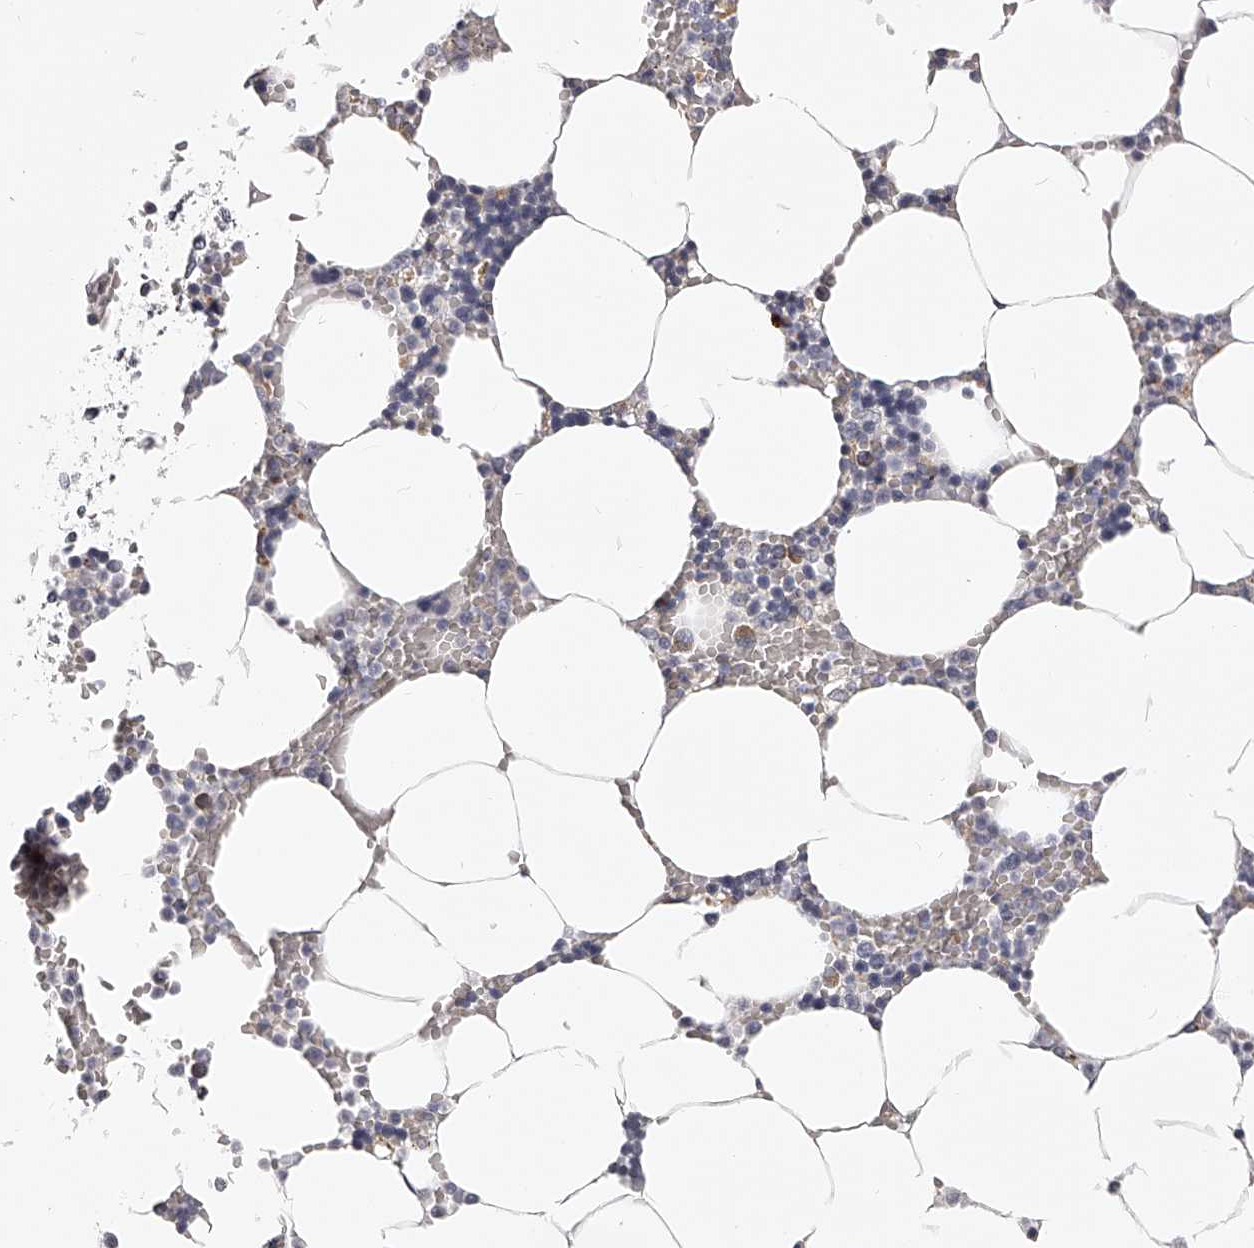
{"staining": {"intensity": "weak", "quantity": "<25%", "location": "cytoplasmic/membranous"}, "tissue": "bone marrow", "cell_type": "Hematopoietic cells", "image_type": "normal", "snomed": [{"axis": "morphology", "description": "Normal tissue, NOS"}, {"axis": "topography", "description": "Bone marrow"}], "caption": "The micrograph demonstrates no significant expression in hematopoietic cells of bone marrow.", "gene": "DMRT1", "patient": {"sex": "male", "age": 70}}